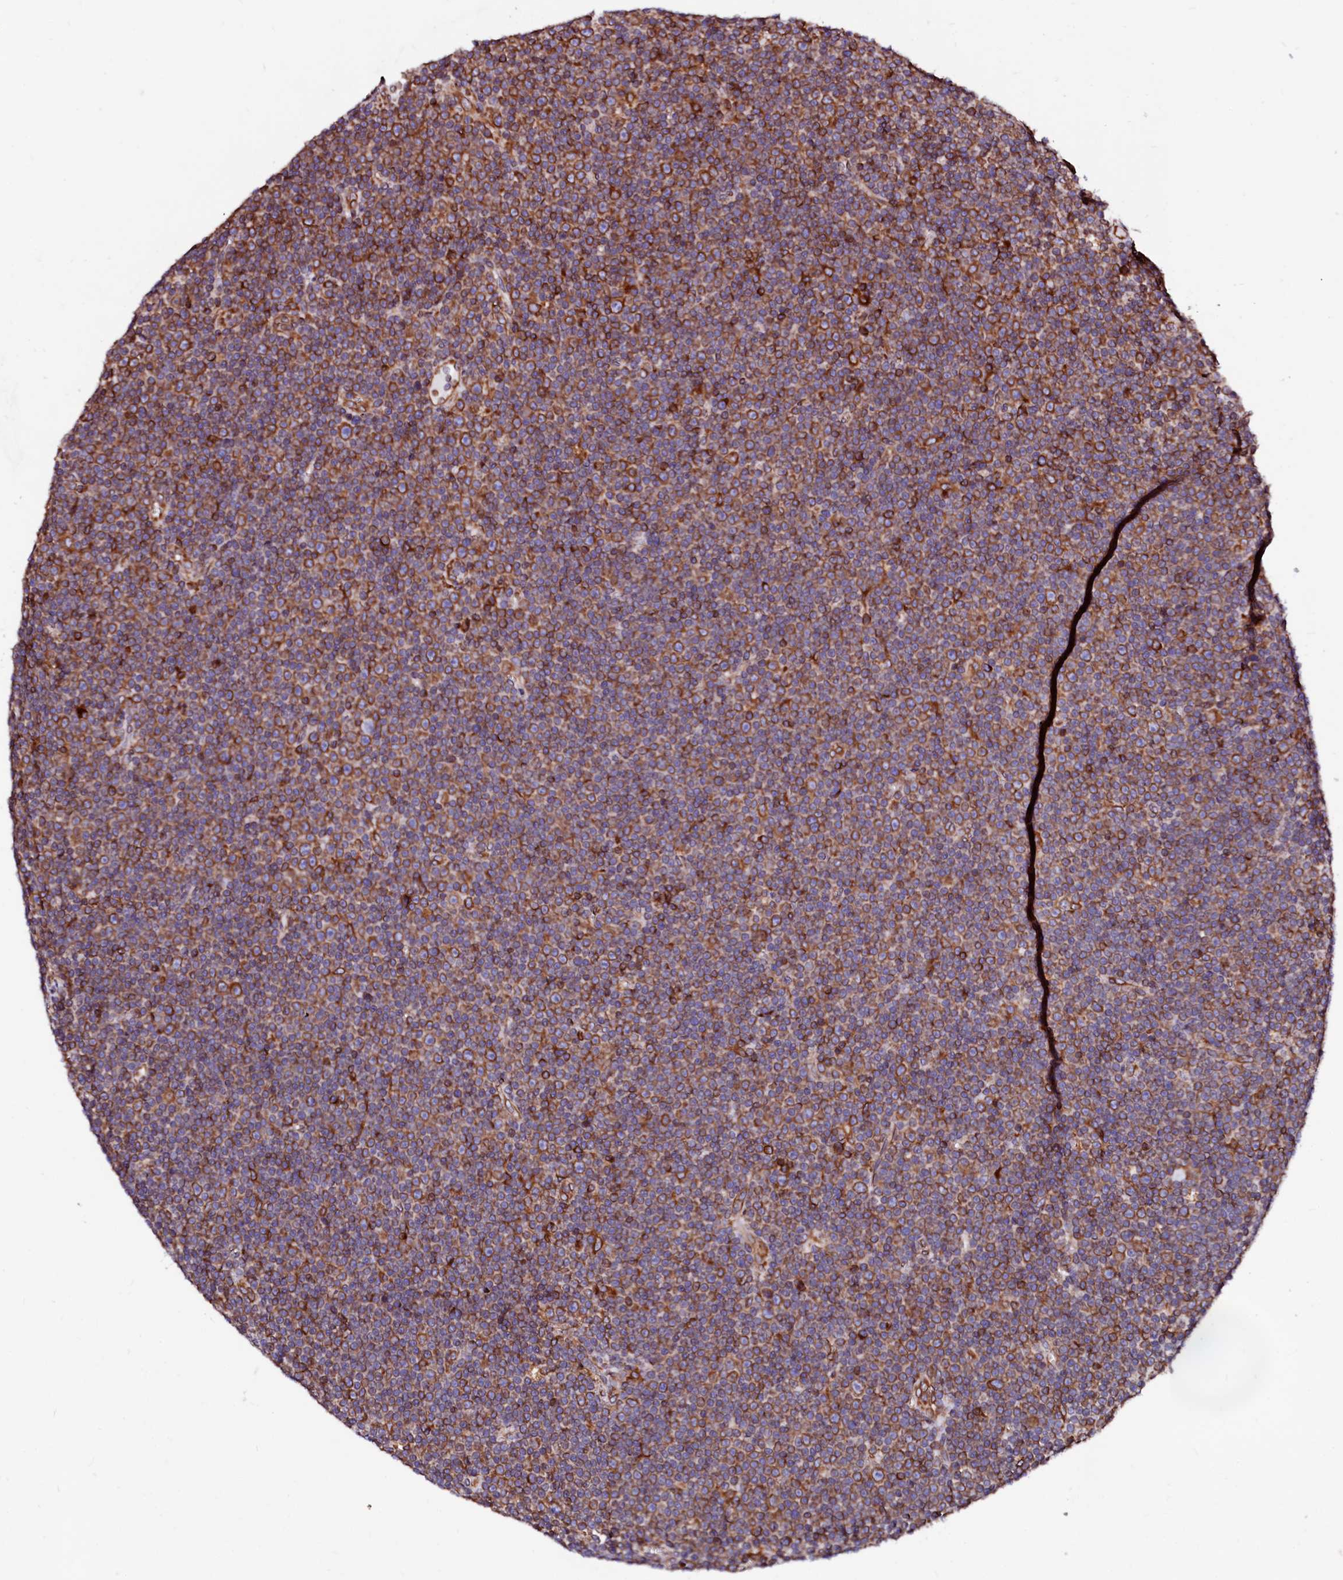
{"staining": {"intensity": "moderate", "quantity": ">75%", "location": "cytoplasmic/membranous"}, "tissue": "lymphoma", "cell_type": "Tumor cells", "image_type": "cancer", "snomed": [{"axis": "morphology", "description": "Malignant lymphoma, non-Hodgkin's type, Low grade"}, {"axis": "topography", "description": "Lymph node"}], "caption": "Low-grade malignant lymphoma, non-Hodgkin's type stained with a protein marker demonstrates moderate staining in tumor cells.", "gene": "DERL1", "patient": {"sex": "female", "age": 67}}